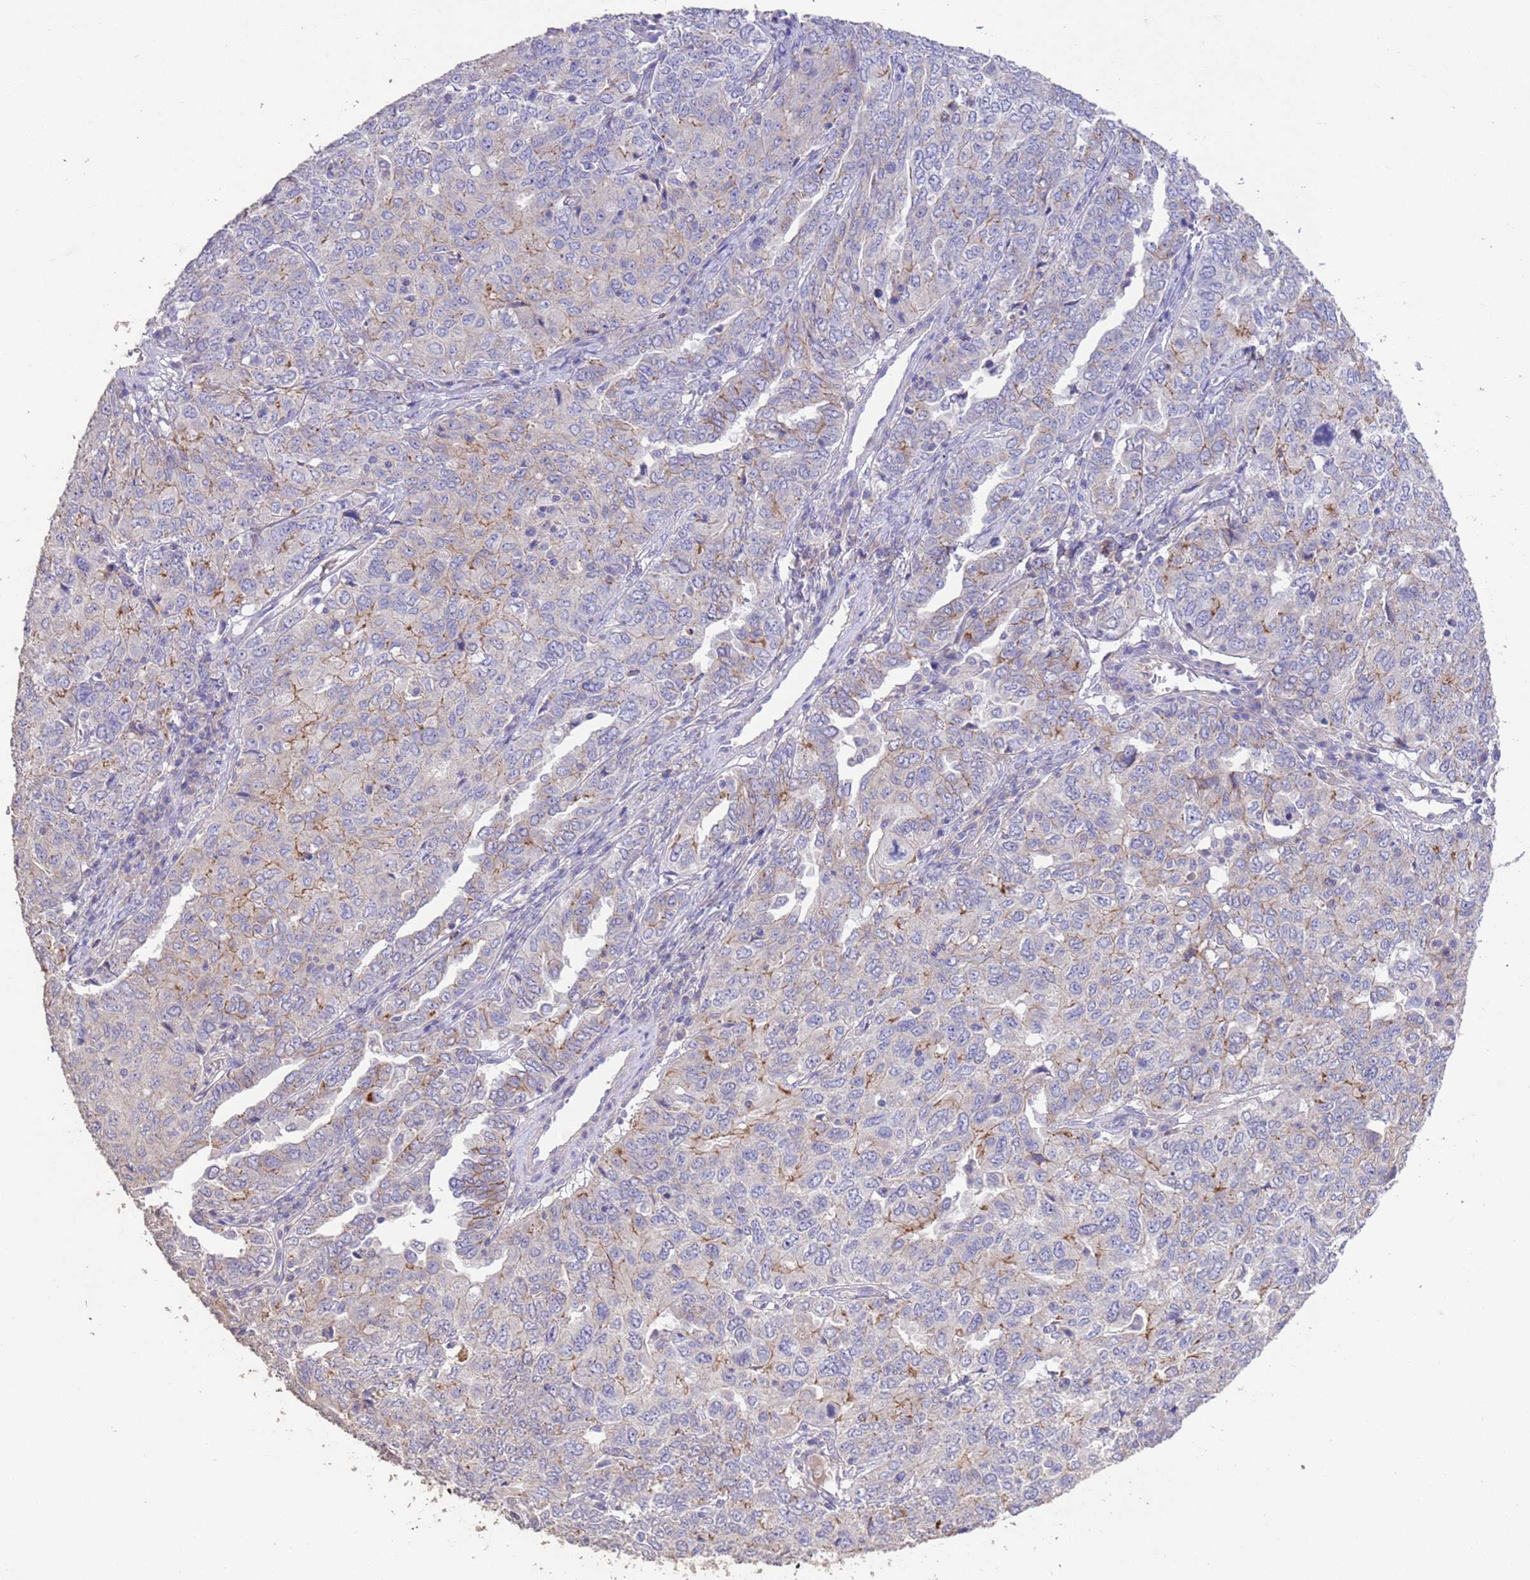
{"staining": {"intensity": "moderate", "quantity": "<25%", "location": "cytoplasmic/membranous"}, "tissue": "ovarian cancer", "cell_type": "Tumor cells", "image_type": "cancer", "snomed": [{"axis": "morphology", "description": "Carcinoma, endometroid"}, {"axis": "topography", "description": "Ovary"}], "caption": "A brown stain labels moderate cytoplasmic/membranous positivity of a protein in ovarian endometroid carcinoma tumor cells.", "gene": "SLC9B2", "patient": {"sex": "female", "age": 62}}